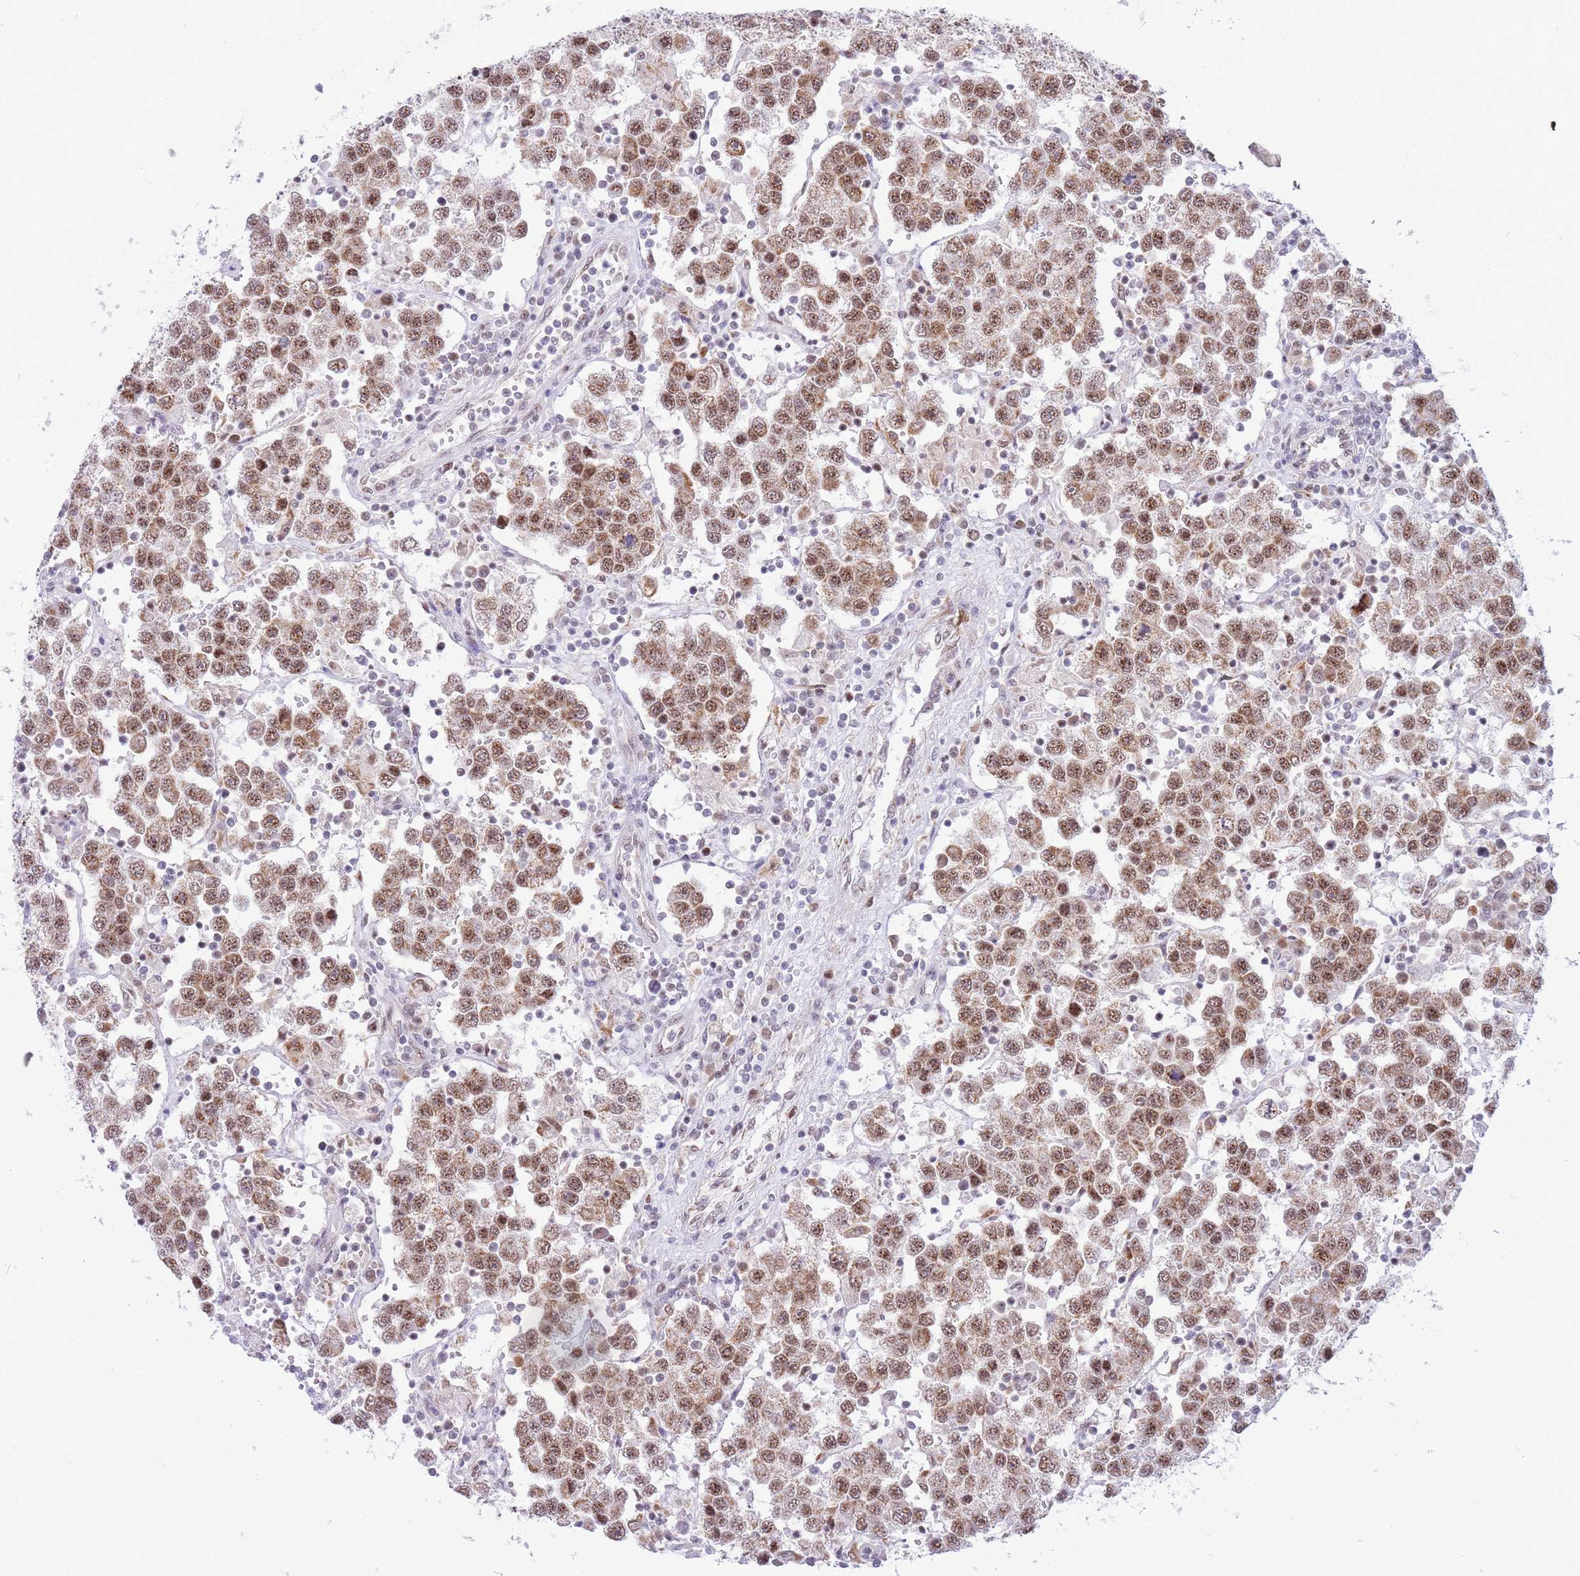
{"staining": {"intensity": "moderate", "quantity": ">75%", "location": "nuclear"}, "tissue": "testis cancer", "cell_type": "Tumor cells", "image_type": "cancer", "snomed": [{"axis": "morphology", "description": "Seminoma, NOS"}, {"axis": "topography", "description": "Testis"}], "caption": "Brown immunohistochemical staining in human seminoma (testis) displays moderate nuclear expression in about >75% of tumor cells. The protein is stained brown, and the nuclei are stained in blue (DAB IHC with brightfield microscopy, high magnification).", "gene": "CYP2B6", "patient": {"sex": "male", "age": 37}}